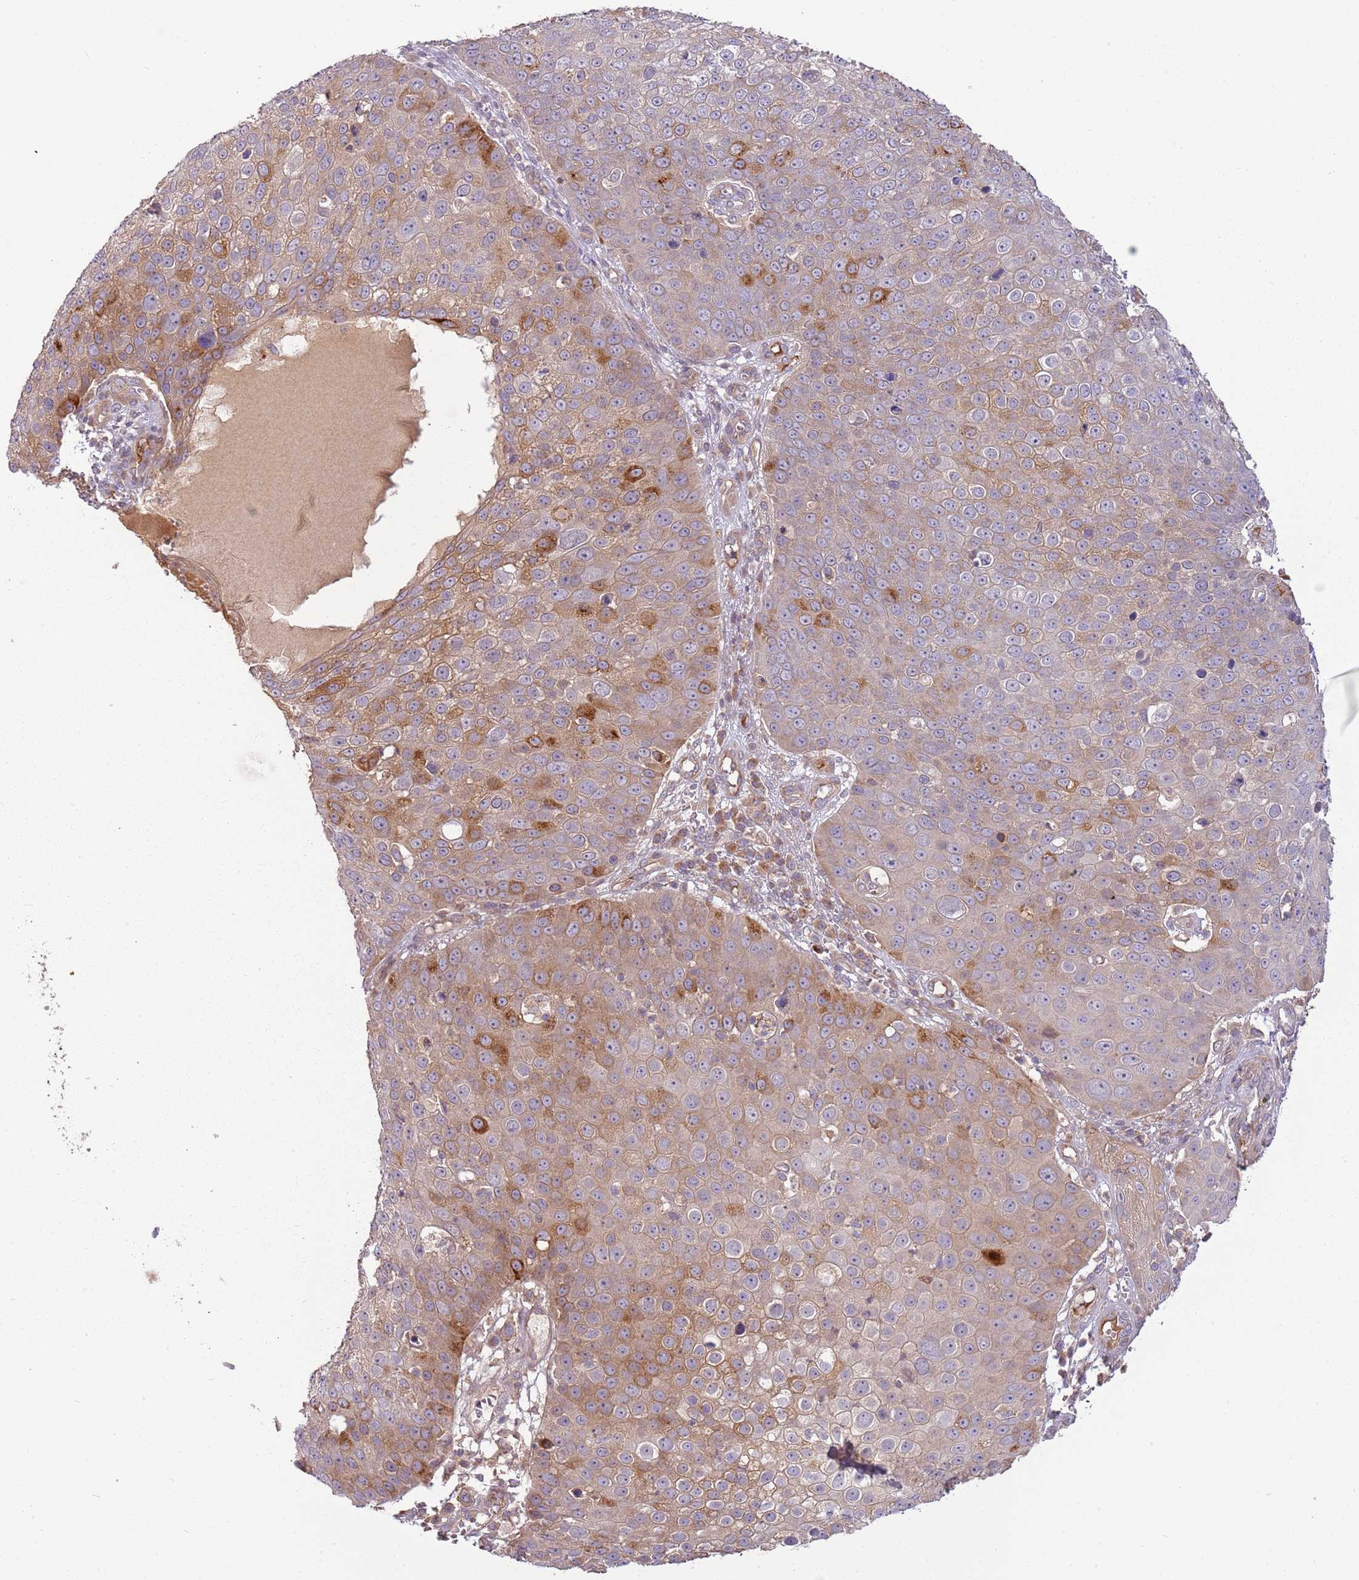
{"staining": {"intensity": "moderate", "quantity": "25%-75%", "location": "cytoplasmic/membranous"}, "tissue": "skin cancer", "cell_type": "Tumor cells", "image_type": "cancer", "snomed": [{"axis": "morphology", "description": "Squamous cell carcinoma, NOS"}, {"axis": "topography", "description": "Skin"}], "caption": "An immunohistochemistry image of neoplastic tissue is shown. Protein staining in brown shows moderate cytoplasmic/membranous positivity in squamous cell carcinoma (skin) within tumor cells. (DAB (3,3'-diaminobenzidine) IHC, brown staining for protein, blue staining for nuclei).", "gene": "RNF128", "patient": {"sex": "male", "age": 71}}